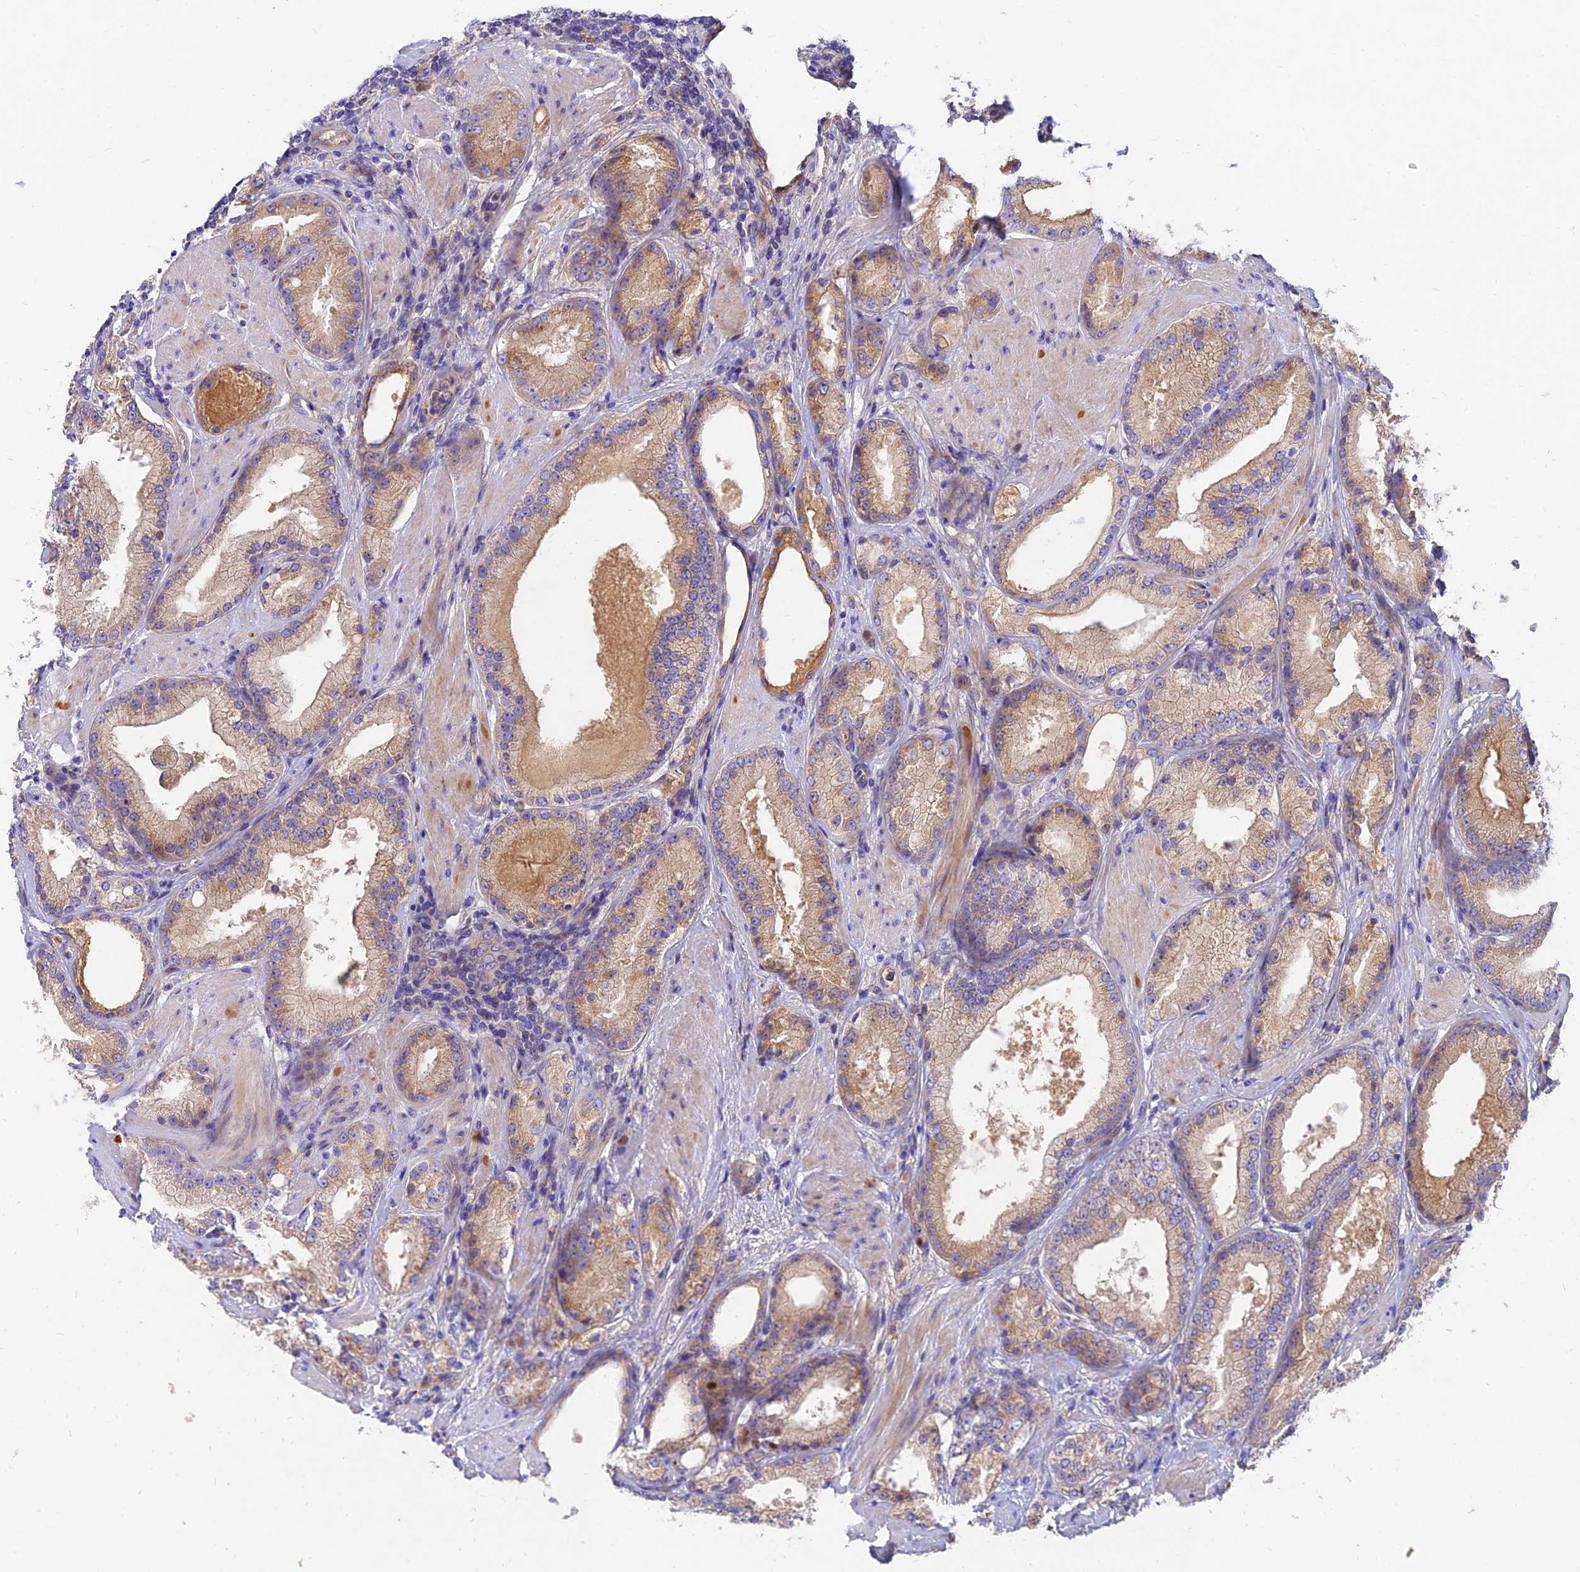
{"staining": {"intensity": "moderate", "quantity": ">75%", "location": "cytoplasmic/membranous"}, "tissue": "prostate cancer", "cell_type": "Tumor cells", "image_type": "cancer", "snomed": [{"axis": "morphology", "description": "Adenocarcinoma, Low grade"}, {"axis": "topography", "description": "Prostate"}], "caption": "Immunohistochemistry (IHC) (DAB (3,3'-diaminobenzidine)) staining of low-grade adenocarcinoma (prostate) shows moderate cytoplasmic/membranous protein expression in about >75% of tumor cells.", "gene": "MROH1", "patient": {"sex": "male", "age": 67}}